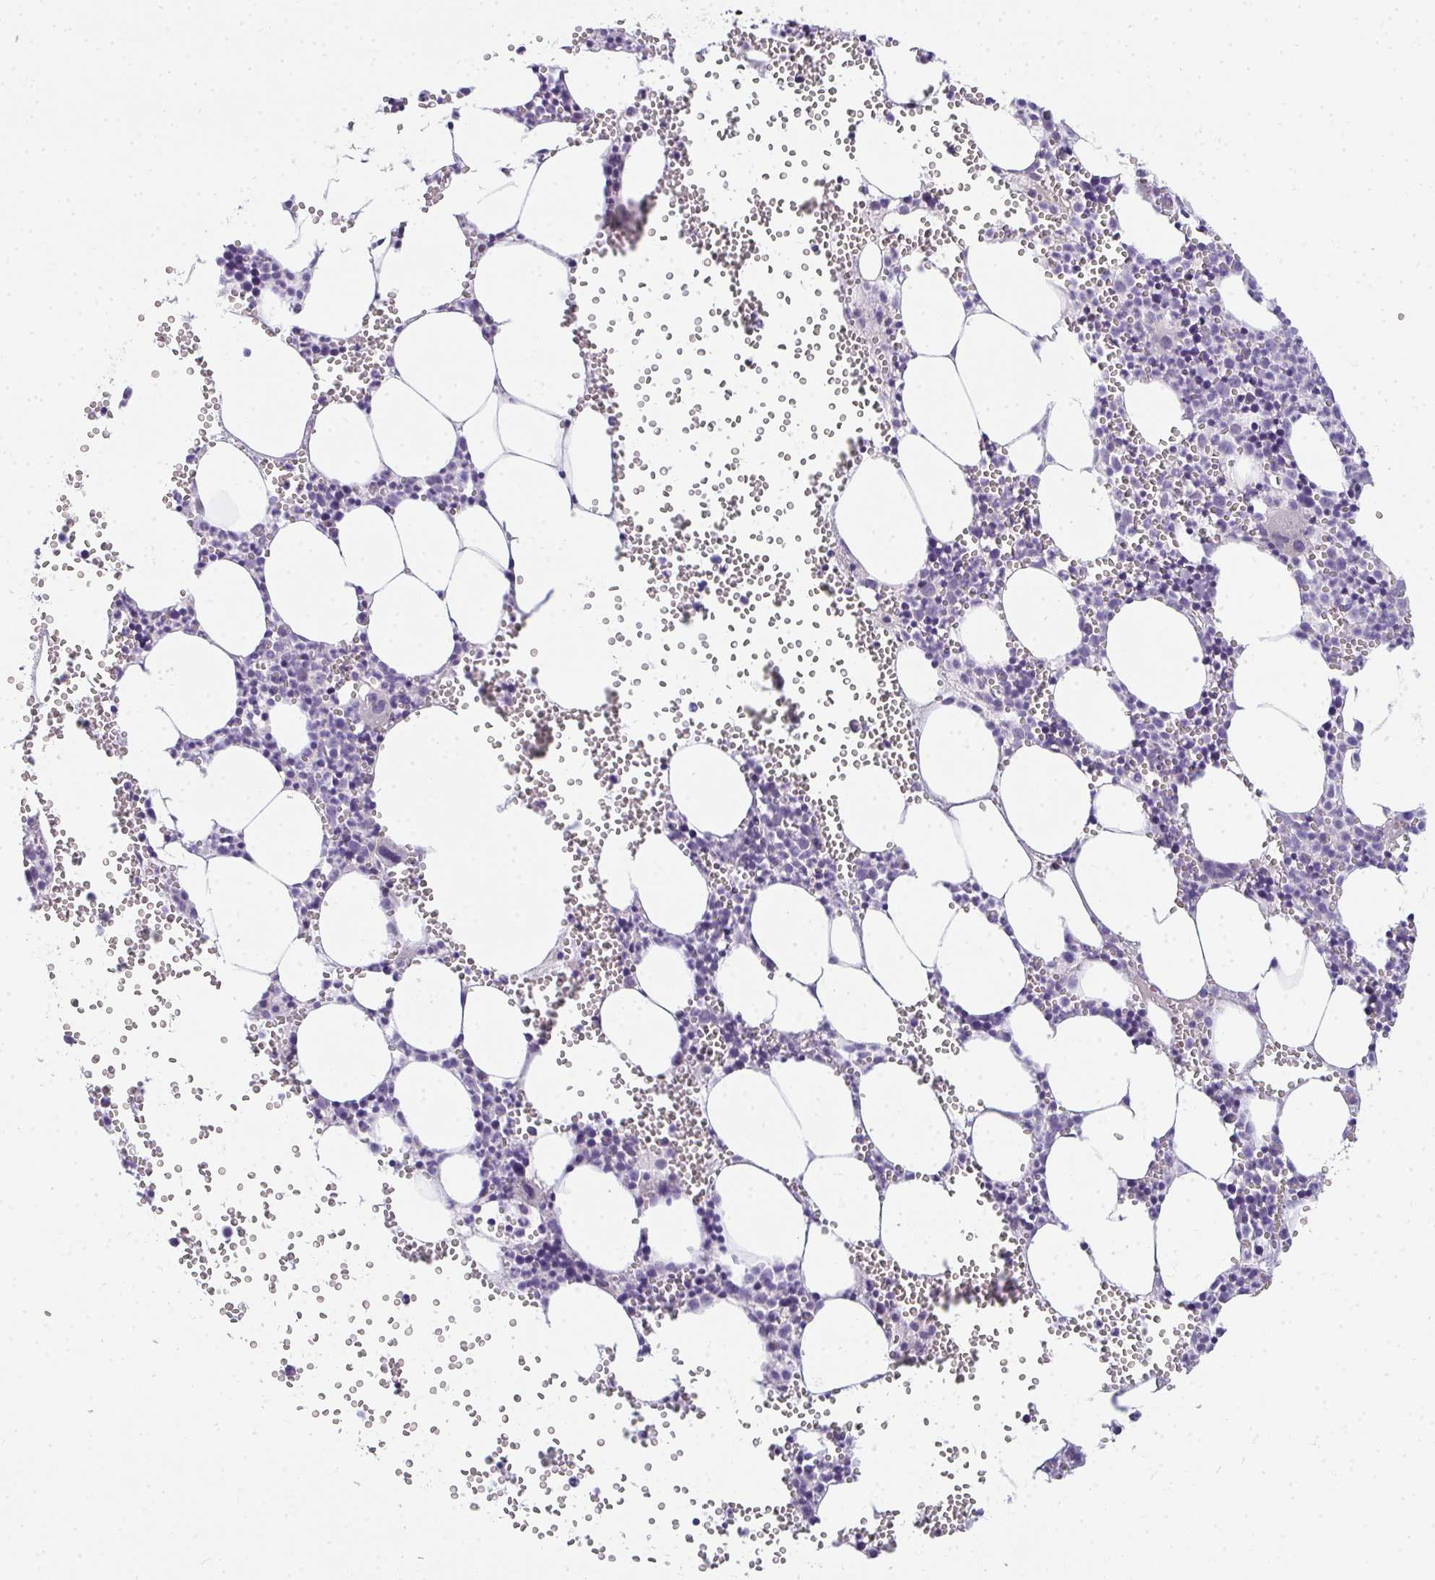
{"staining": {"intensity": "negative", "quantity": "none", "location": "none"}, "tissue": "bone marrow", "cell_type": "Hematopoietic cells", "image_type": "normal", "snomed": [{"axis": "morphology", "description": "Normal tissue, NOS"}, {"axis": "topography", "description": "Bone marrow"}], "caption": "A high-resolution histopathology image shows IHC staining of benign bone marrow, which demonstrates no significant positivity in hematopoietic cells. (Stains: DAB (3,3'-diaminobenzidine) IHC with hematoxylin counter stain, Microscopy: brightfield microscopy at high magnification).", "gene": "AK5", "patient": {"sex": "female", "age": 80}}